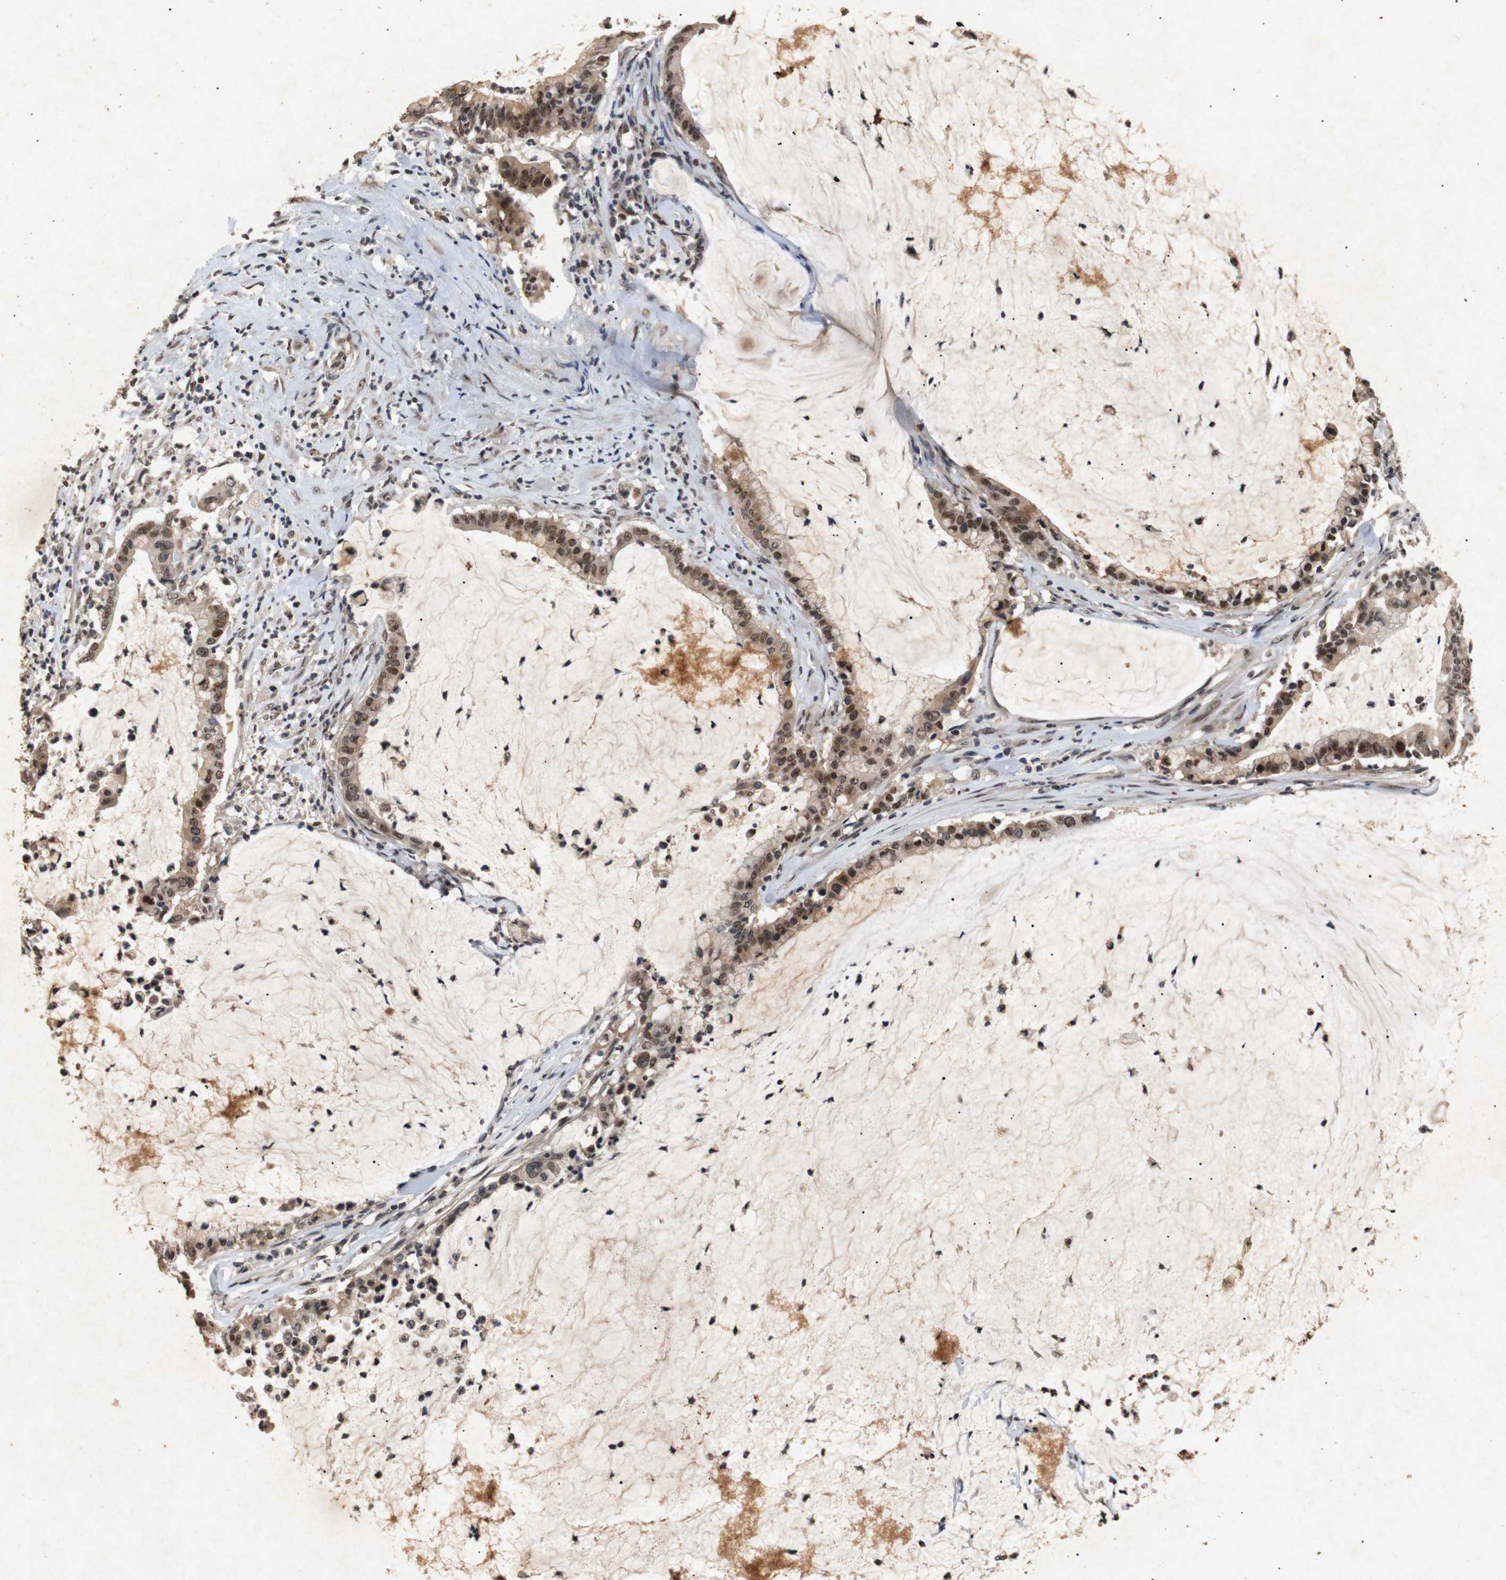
{"staining": {"intensity": "strong", "quantity": ">75%", "location": "nuclear"}, "tissue": "pancreatic cancer", "cell_type": "Tumor cells", "image_type": "cancer", "snomed": [{"axis": "morphology", "description": "Adenocarcinoma, NOS"}, {"axis": "topography", "description": "Pancreas"}], "caption": "Immunohistochemistry (IHC) photomicrograph of neoplastic tissue: human pancreatic cancer (adenocarcinoma) stained using IHC exhibits high levels of strong protein expression localized specifically in the nuclear of tumor cells, appearing as a nuclear brown color.", "gene": "PARN", "patient": {"sex": "male", "age": 41}}